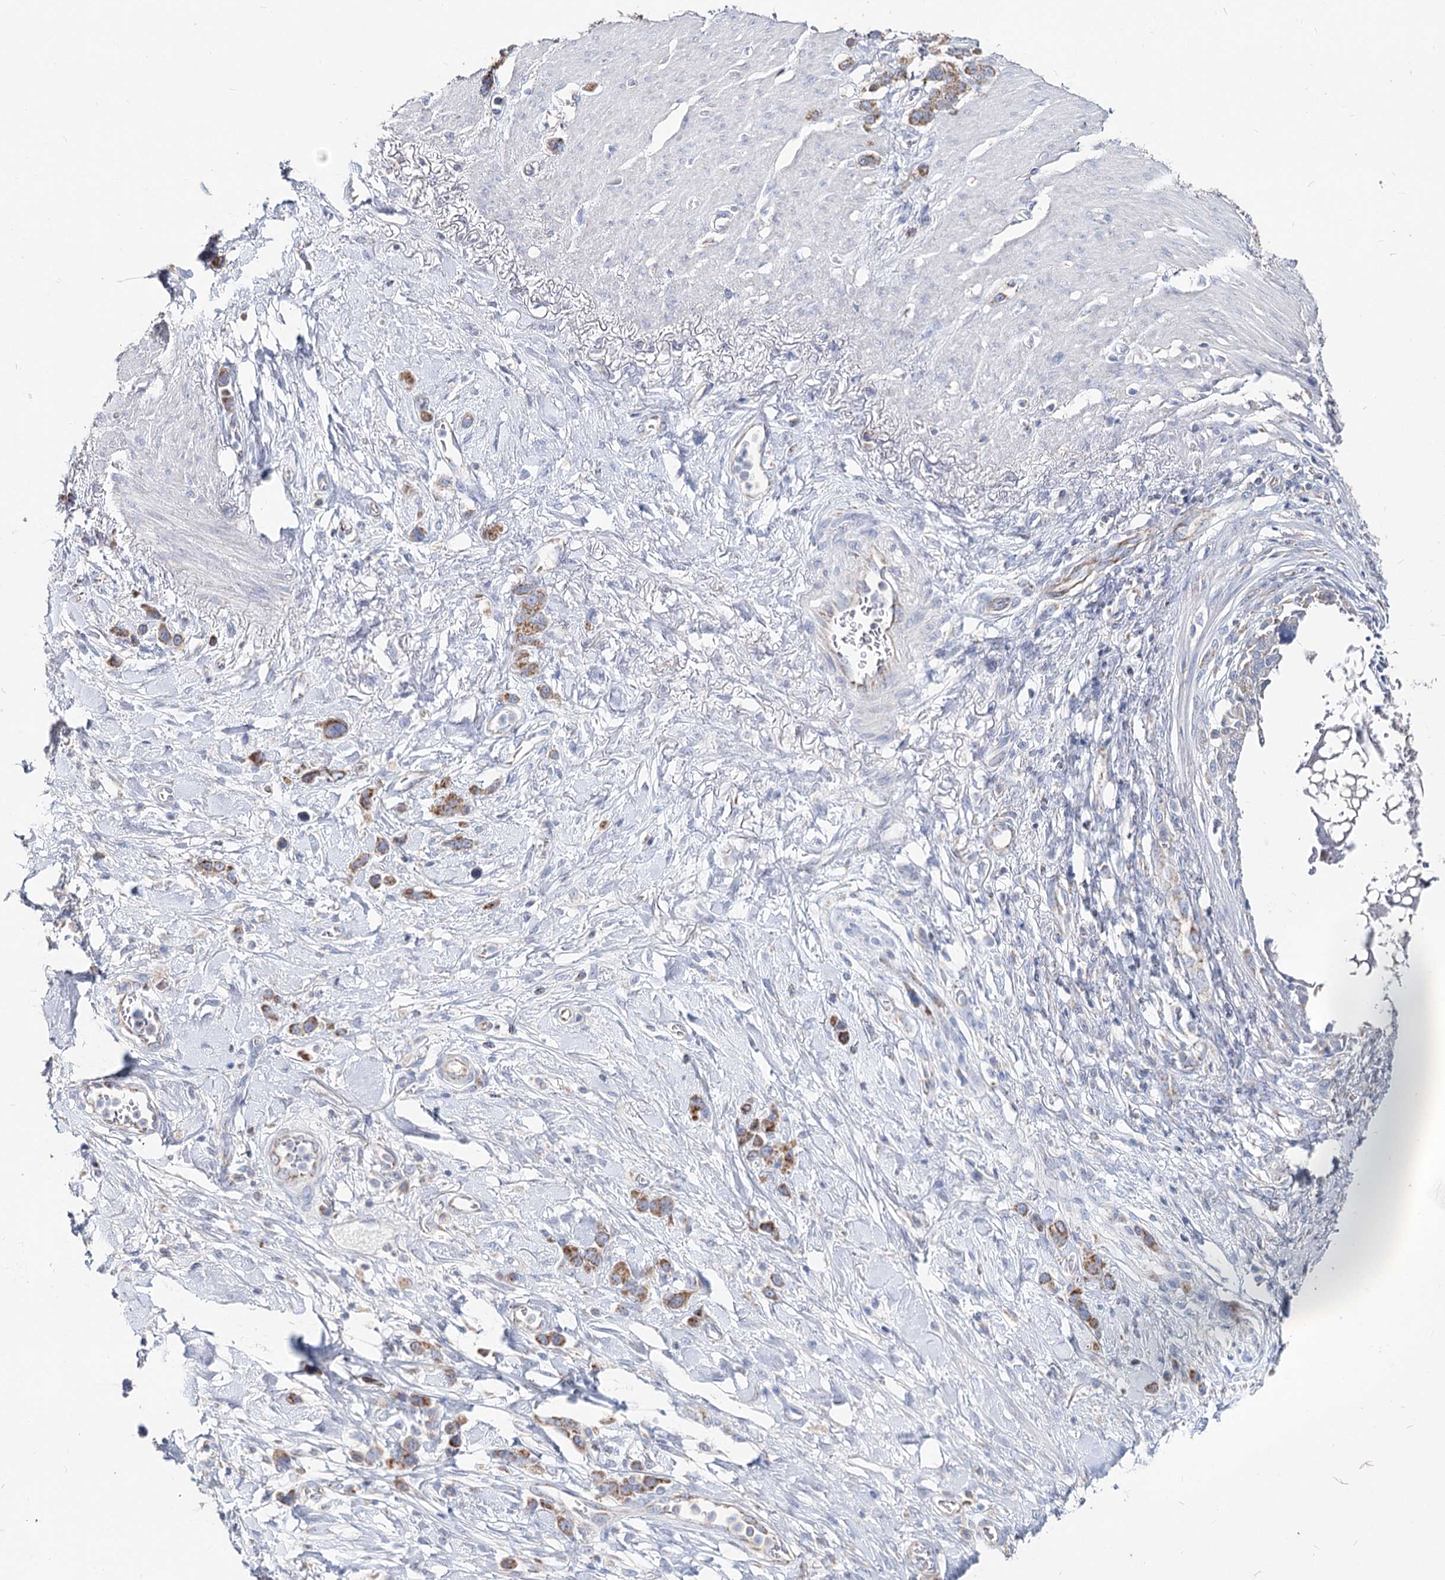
{"staining": {"intensity": "moderate", "quantity": ">75%", "location": "cytoplasmic/membranous"}, "tissue": "stomach cancer", "cell_type": "Tumor cells", "image_type": "cancer", "snomed": [{"axis": "morphology", "description": "Adenocarcinoma, NOS"}, {"axis": "morphology", "description": "Adenocarcinoma, High grade"}, {"axis": "topography", "description": "Stomach, upper"}, {"axis": "topography", "description": "Stomach, lower"}], "caption": "A high-resolution histopathology image shows immunohistochemistry (IHC) staining of stomach cancer, which exhibits moderate cytoplasmic/membranous expression in approximately >75% of tumor cells.", "gene": "MCCC2", "patient": {"sex": "female", "age": 65}}